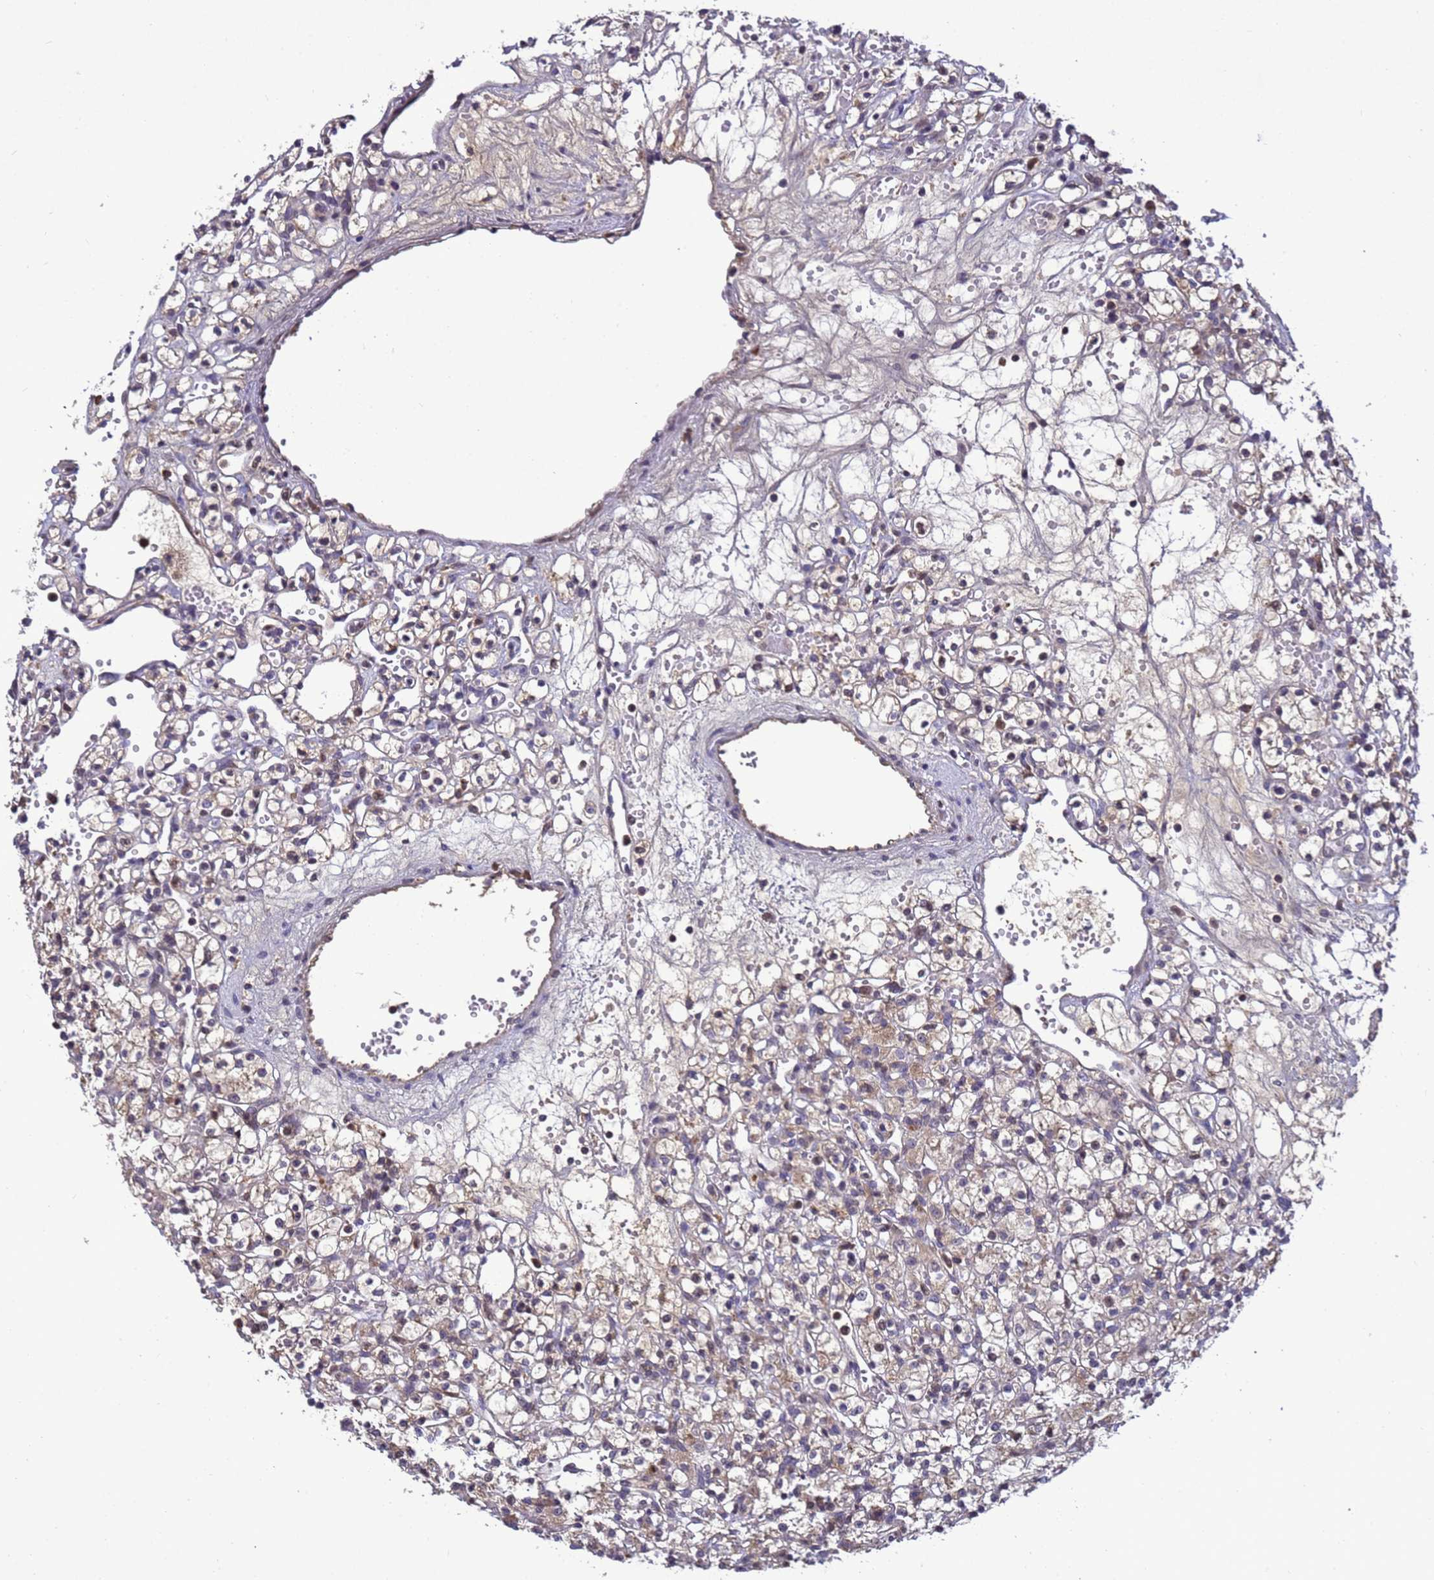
{"staining": {"intensity": "weak", "quantity": "<25%", "location": "cytoplasmic/membranous"}, "tissue": "renal cancer", "cell_type": "Tumor cells", "image_type": "cancer", "snomed": [{"axis": "morphology", "description": "Adenocarcinoma, NOS"}, {"axis": "topography", "description": "Kidney"}], "caption": "This photomicrograph is of adenocarcinoma (renal) stained with immunohistochemistry (IHC) to label a protein in brown with the nuclei are counter-stained blue. There is no expression in tumor cells.", "gene": "TMEM74B", "patient": {"sex": "female", "age": 59}}